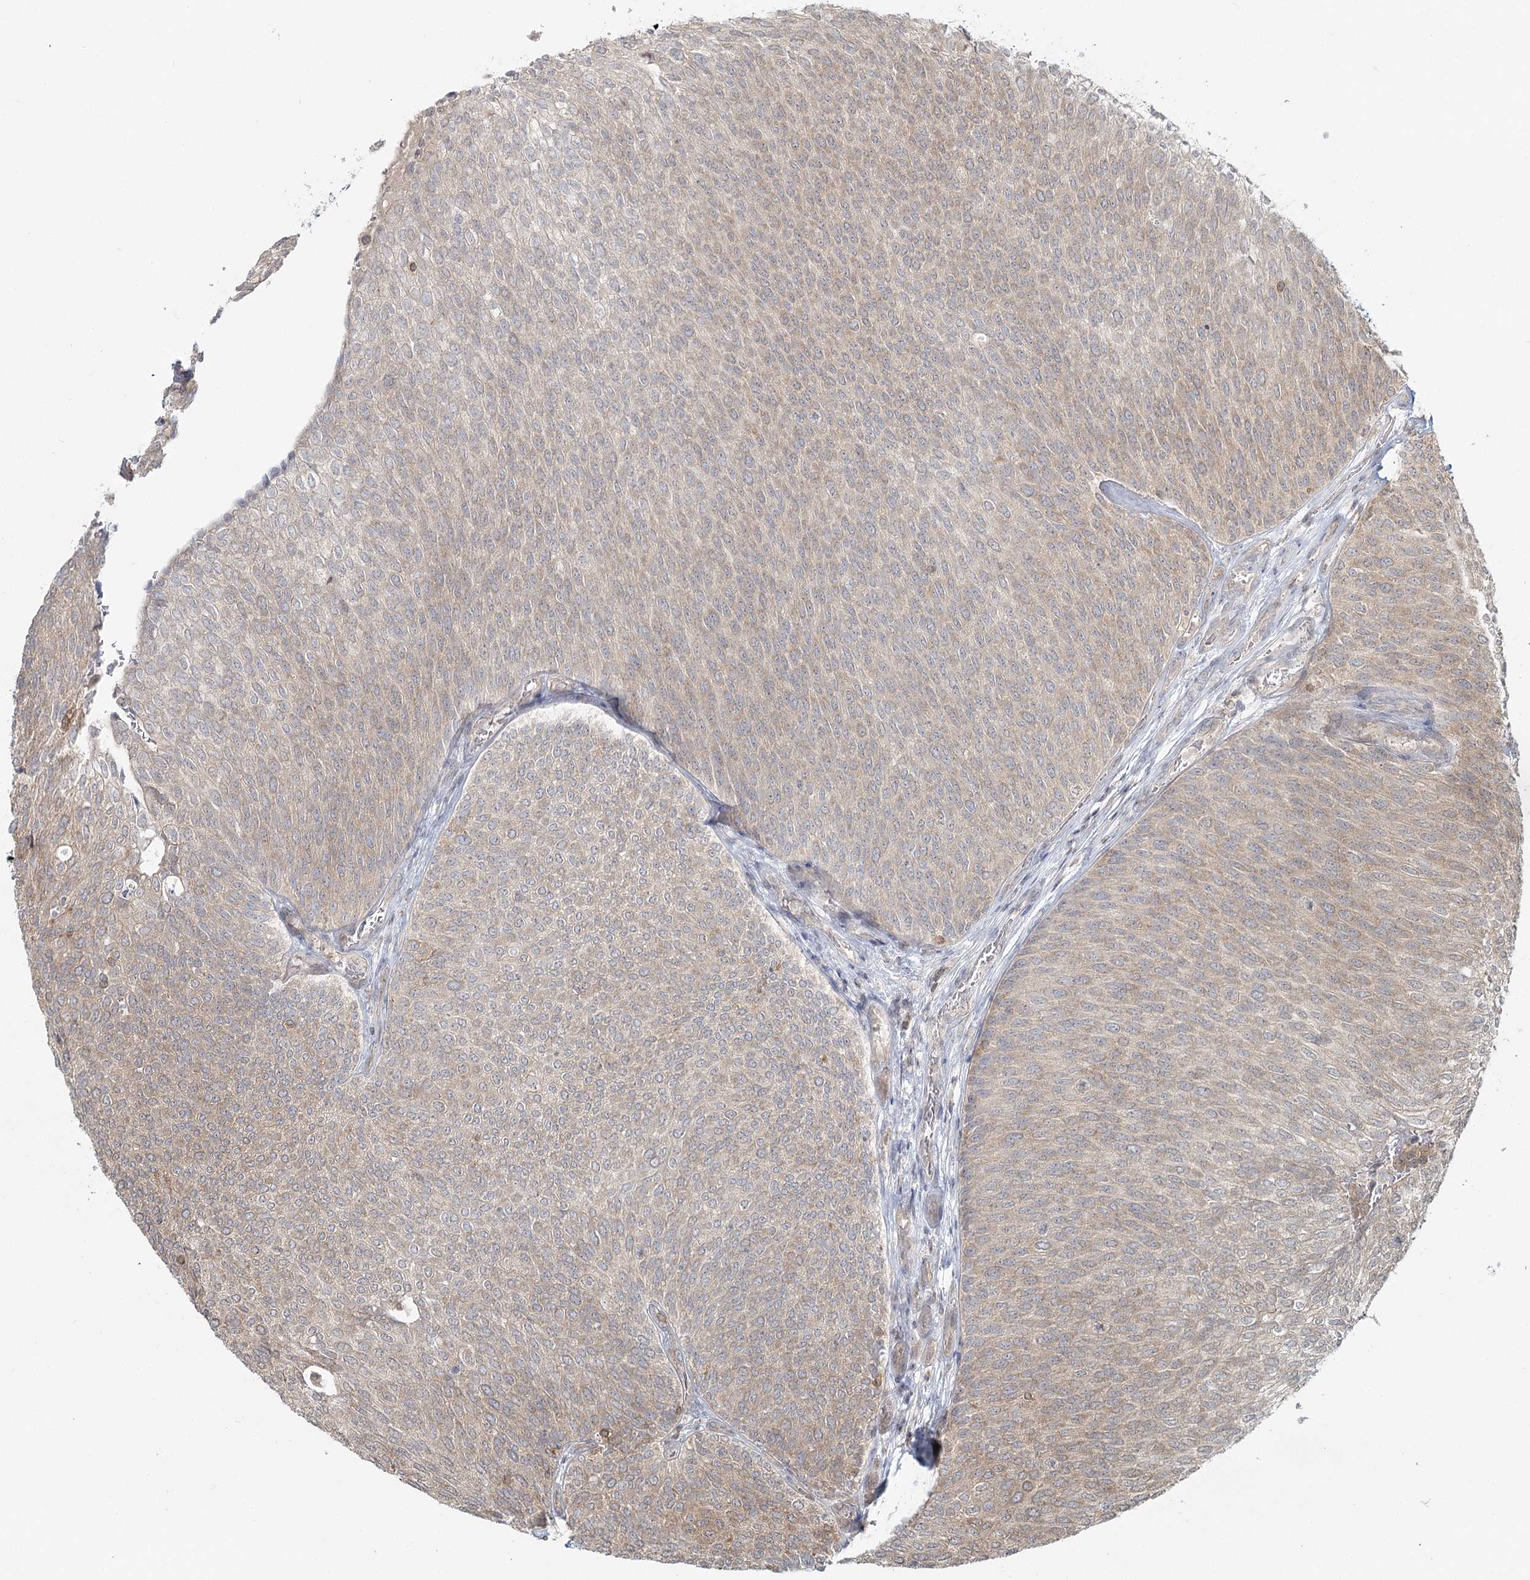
{"staining": {"intensity": "weak", "quantity": ">75%", "location": "cytoplasmic/membranous"}, "tissue": "urothelial cancer", "cell_type": "Tumor cells", "image_type": "cancer", "snomed": [{"axis": "morphology", "description": "Urothelial carcinoma, Low grade"}, {"axis": "topography", "description": "Urinary bladder"}], "caption": "A brown stain labels weak cytoplasmic/membranous staining of a protein in urothelial carcinoma (low-grade) tumor cells. The protein of interest is shown in brown color, while the nuclei are stained blue.", "gene": "FAM120B", "patient": {"sex": "female", "age": 79}}